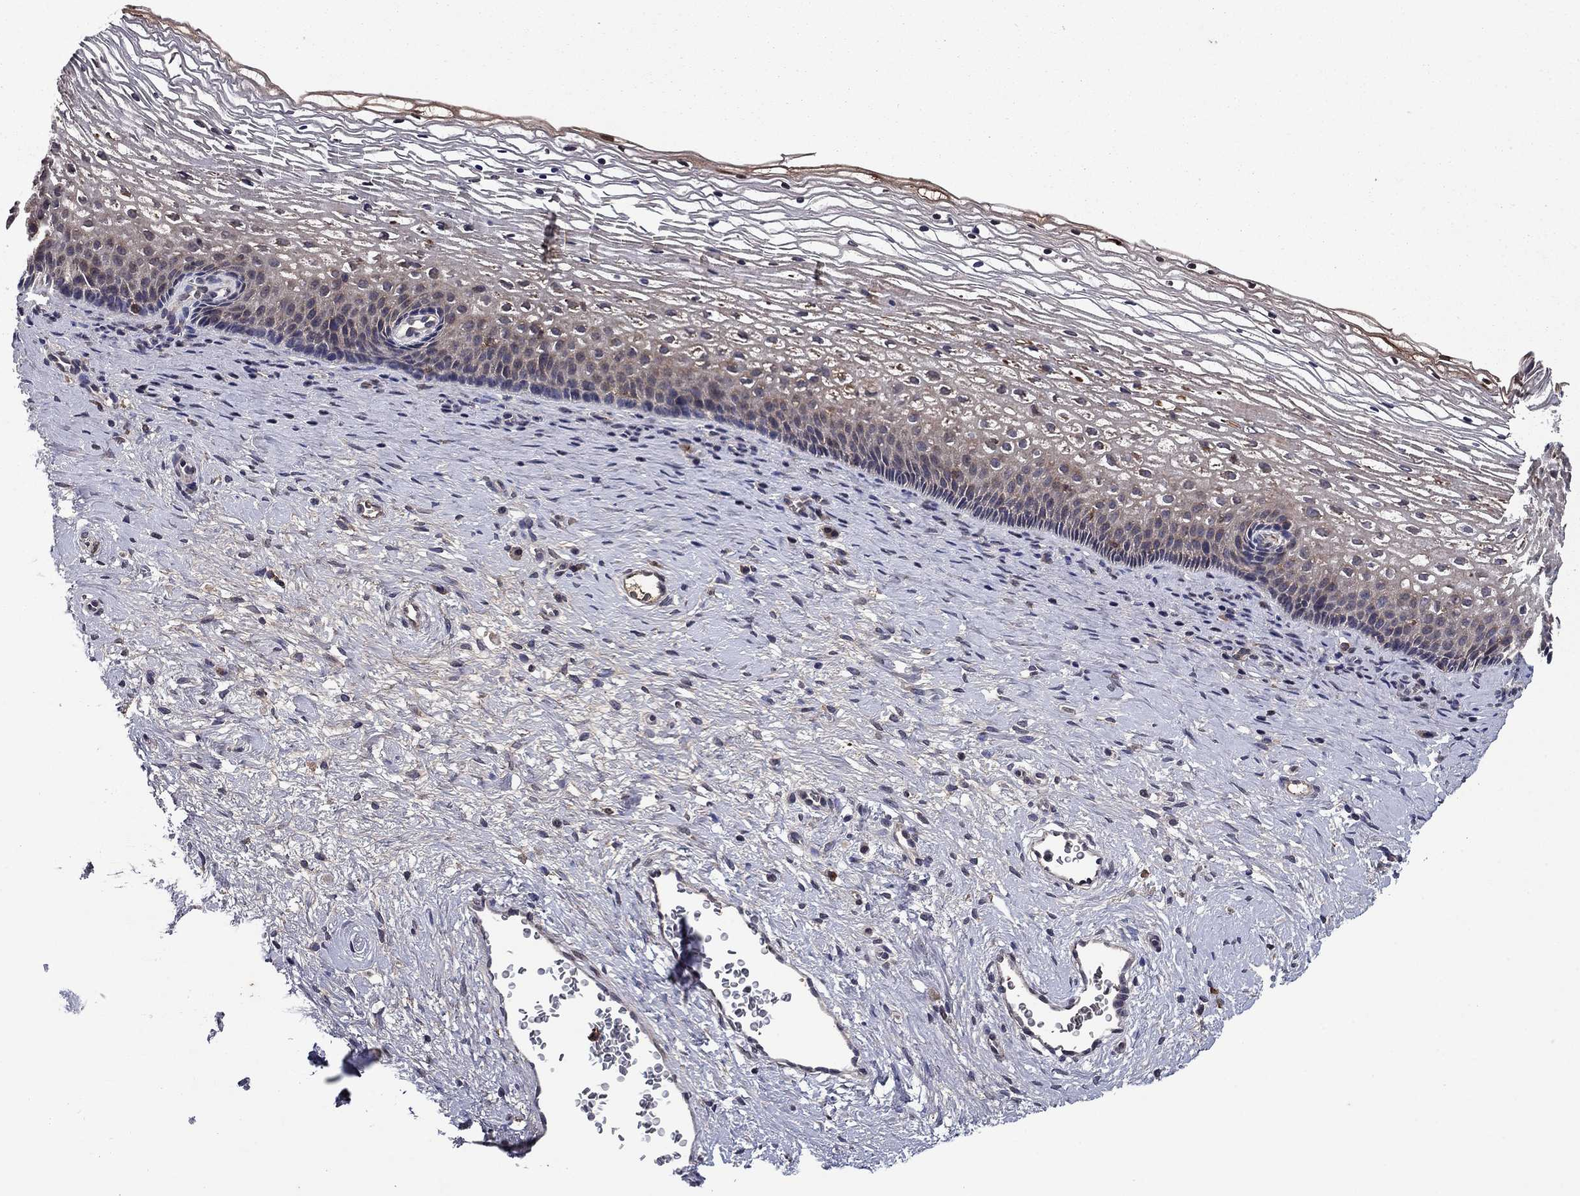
{"staining": {"intensity": "negative", "quantity": "none", "location": "none"}, "tissue": "cervix", "cell_type": "Glandular cells", "image_type": "normal", "snomed": [{"axis": "morphology", "description": "Normal tissue, NOS"}, {"axis": "topography", "description": "Cervix"}], "caption": "Cervix was stained to show a protein in brown. There is no significant expression in glandular cells. The staining is performed using DAB brown chromogen with nuclei counter-stained in using hematoxylin.", "gene": "PROS1", "patient": {"sex": "female", "age": 34}}